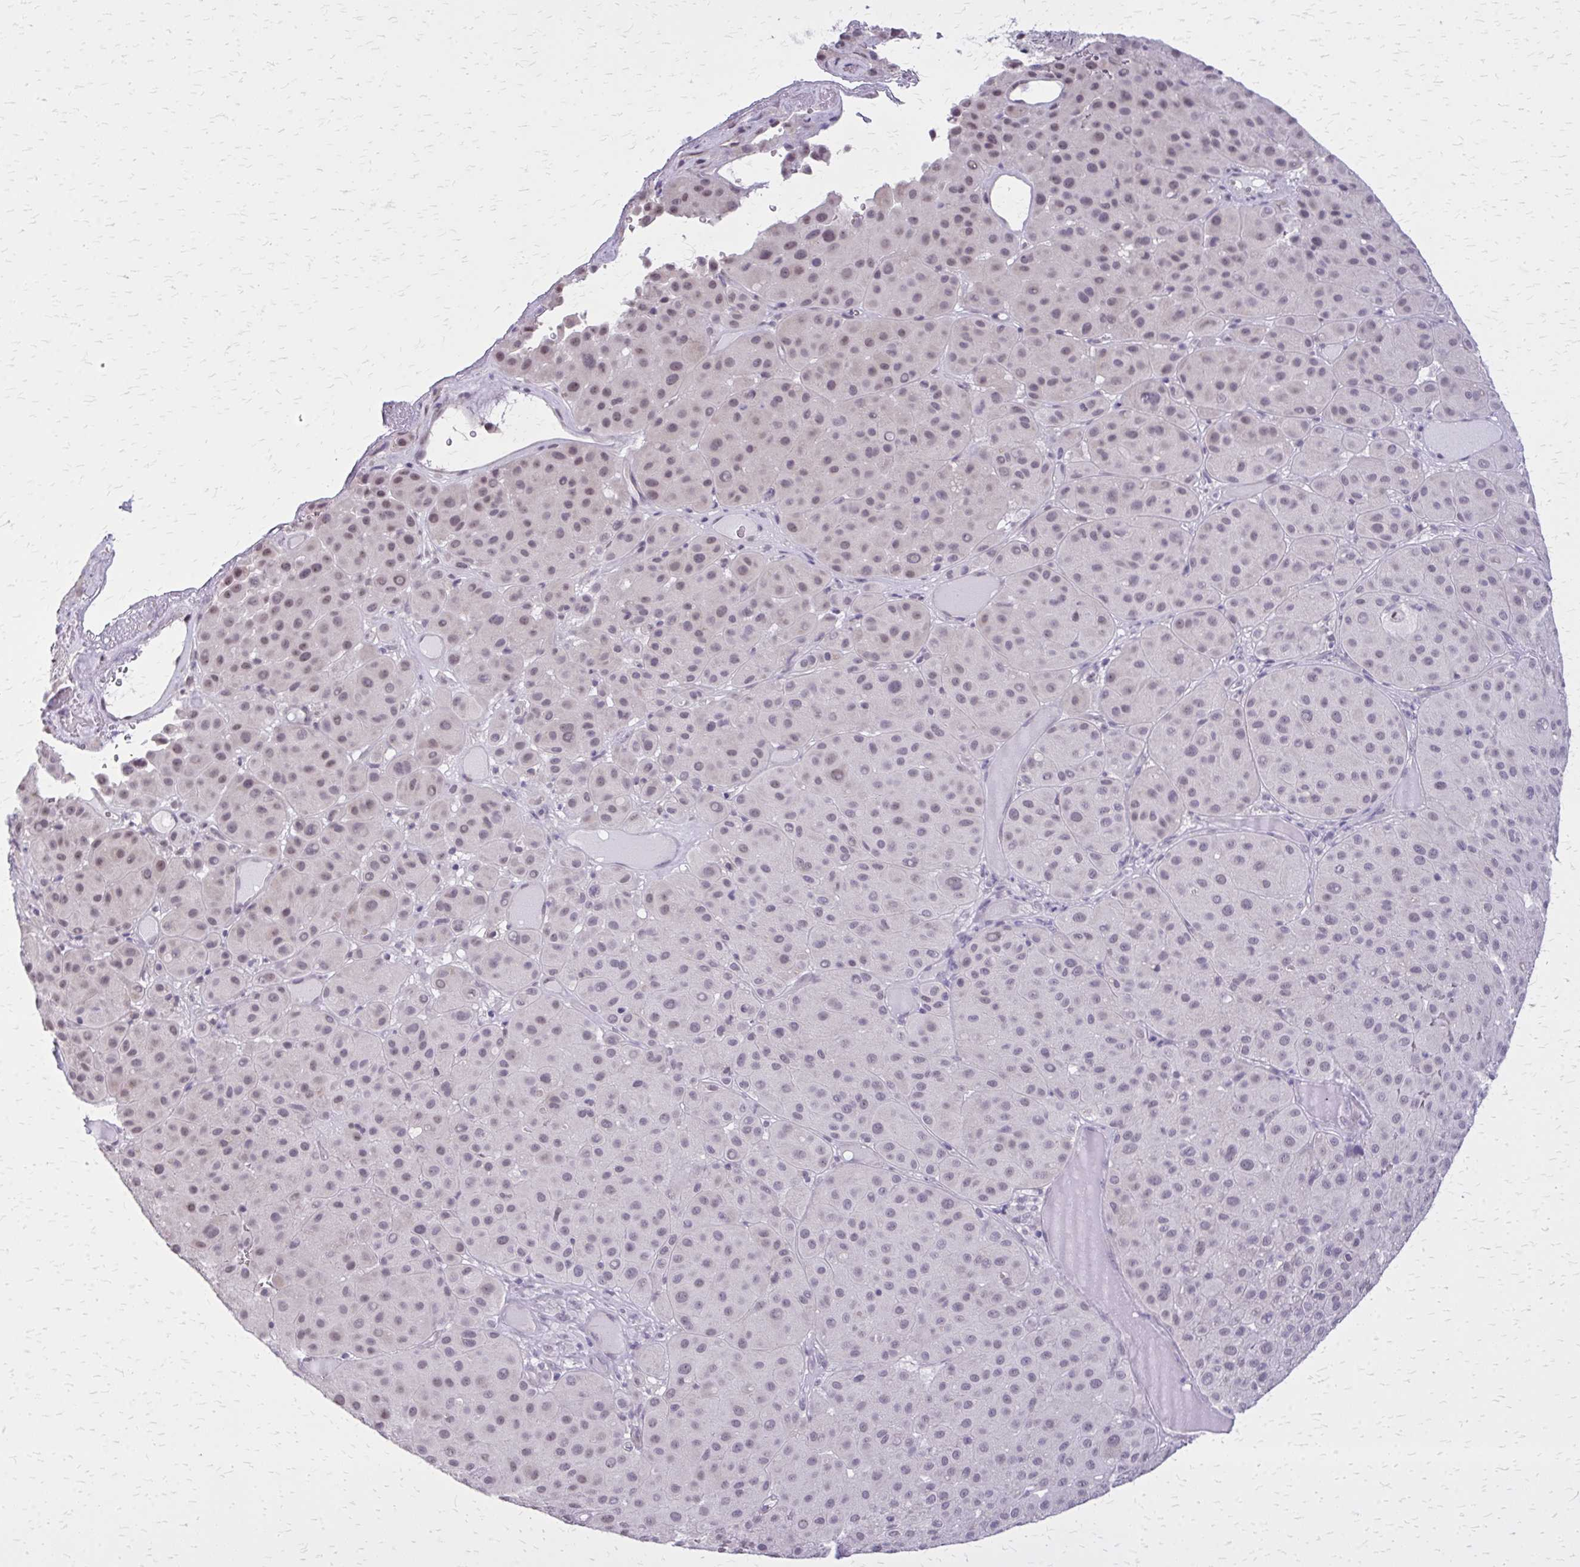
{"staining": {"intensity": "negative", "quantity": "none", "location": "none"}, "tissue": "melanoma", "cell_type": "Tumor cells", "image_type": "cancer", "snomed": [{"axis": "morphology", "description": "Malignant melanoma, Metastatic site"}, {"axis": "topography", "description": "Smooth muscle"}], "caption": "There is no significant positivity in tumor cells of malignant melanoma (metastatic site).", "gene": "PLCB1", "patient": {"sex": "male", "age": 41}}